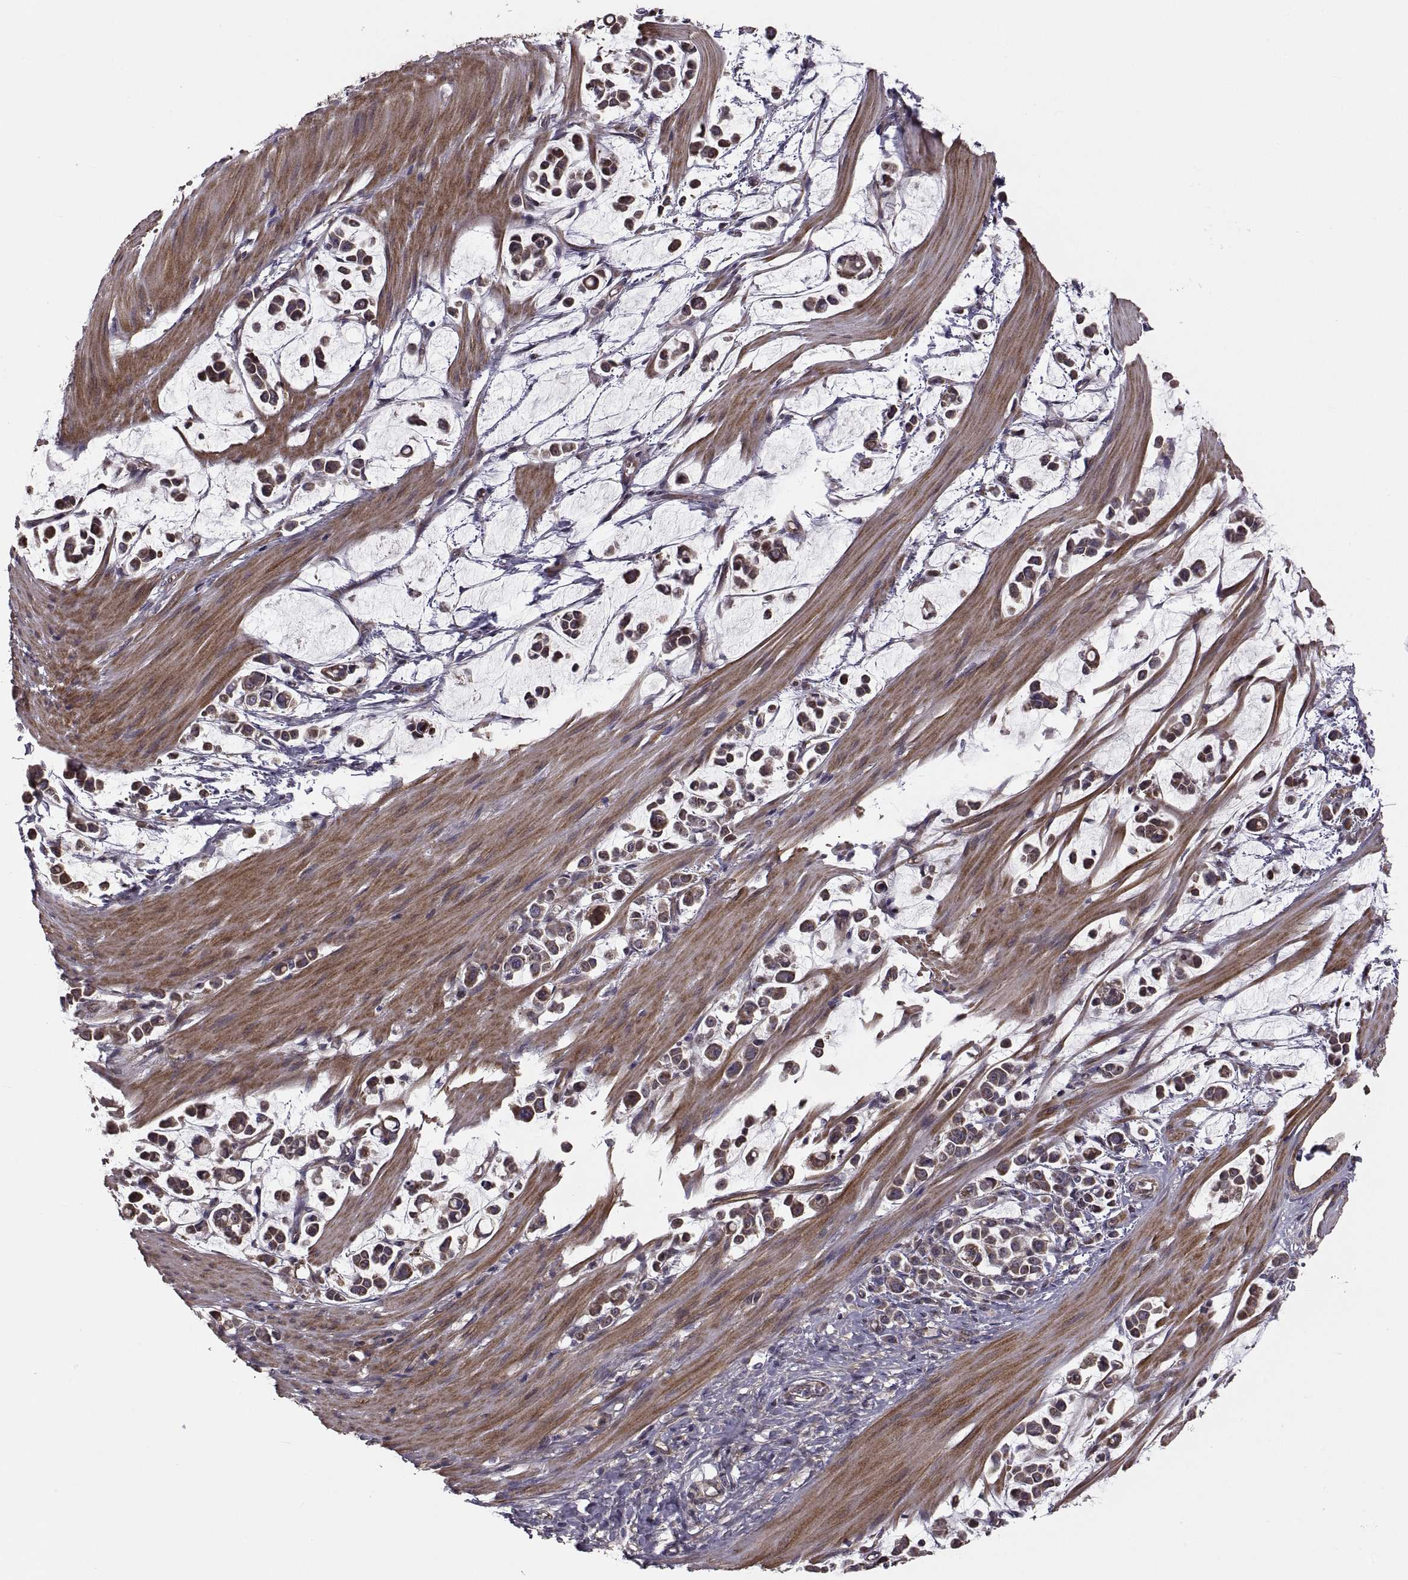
{"staining": {"intensity": "moderate", "quantity": "25%-75%", "location": "cytoplasmic/membranous"}, "tissue": "stomach cancer", "cell_type": "Tumor cells", "image_type": "cancer", "snomed": [{"axis": "morphology", "description": "Adenocarcinoma, NOS"}, {"axis": "topography", "description": "Stomach"}], "caption": "DAB immunohistochemical staining of human stomach cancer (adenocarcinoma) displays moderate cytoplasmic/membranous protein expression in approximately 25%-75% of tumor cells. (brown staining indicates protein expression, while blue staining denotes nuclei).", "gene": "PMM2", "patient": {"sex": "male", "age": 82}}